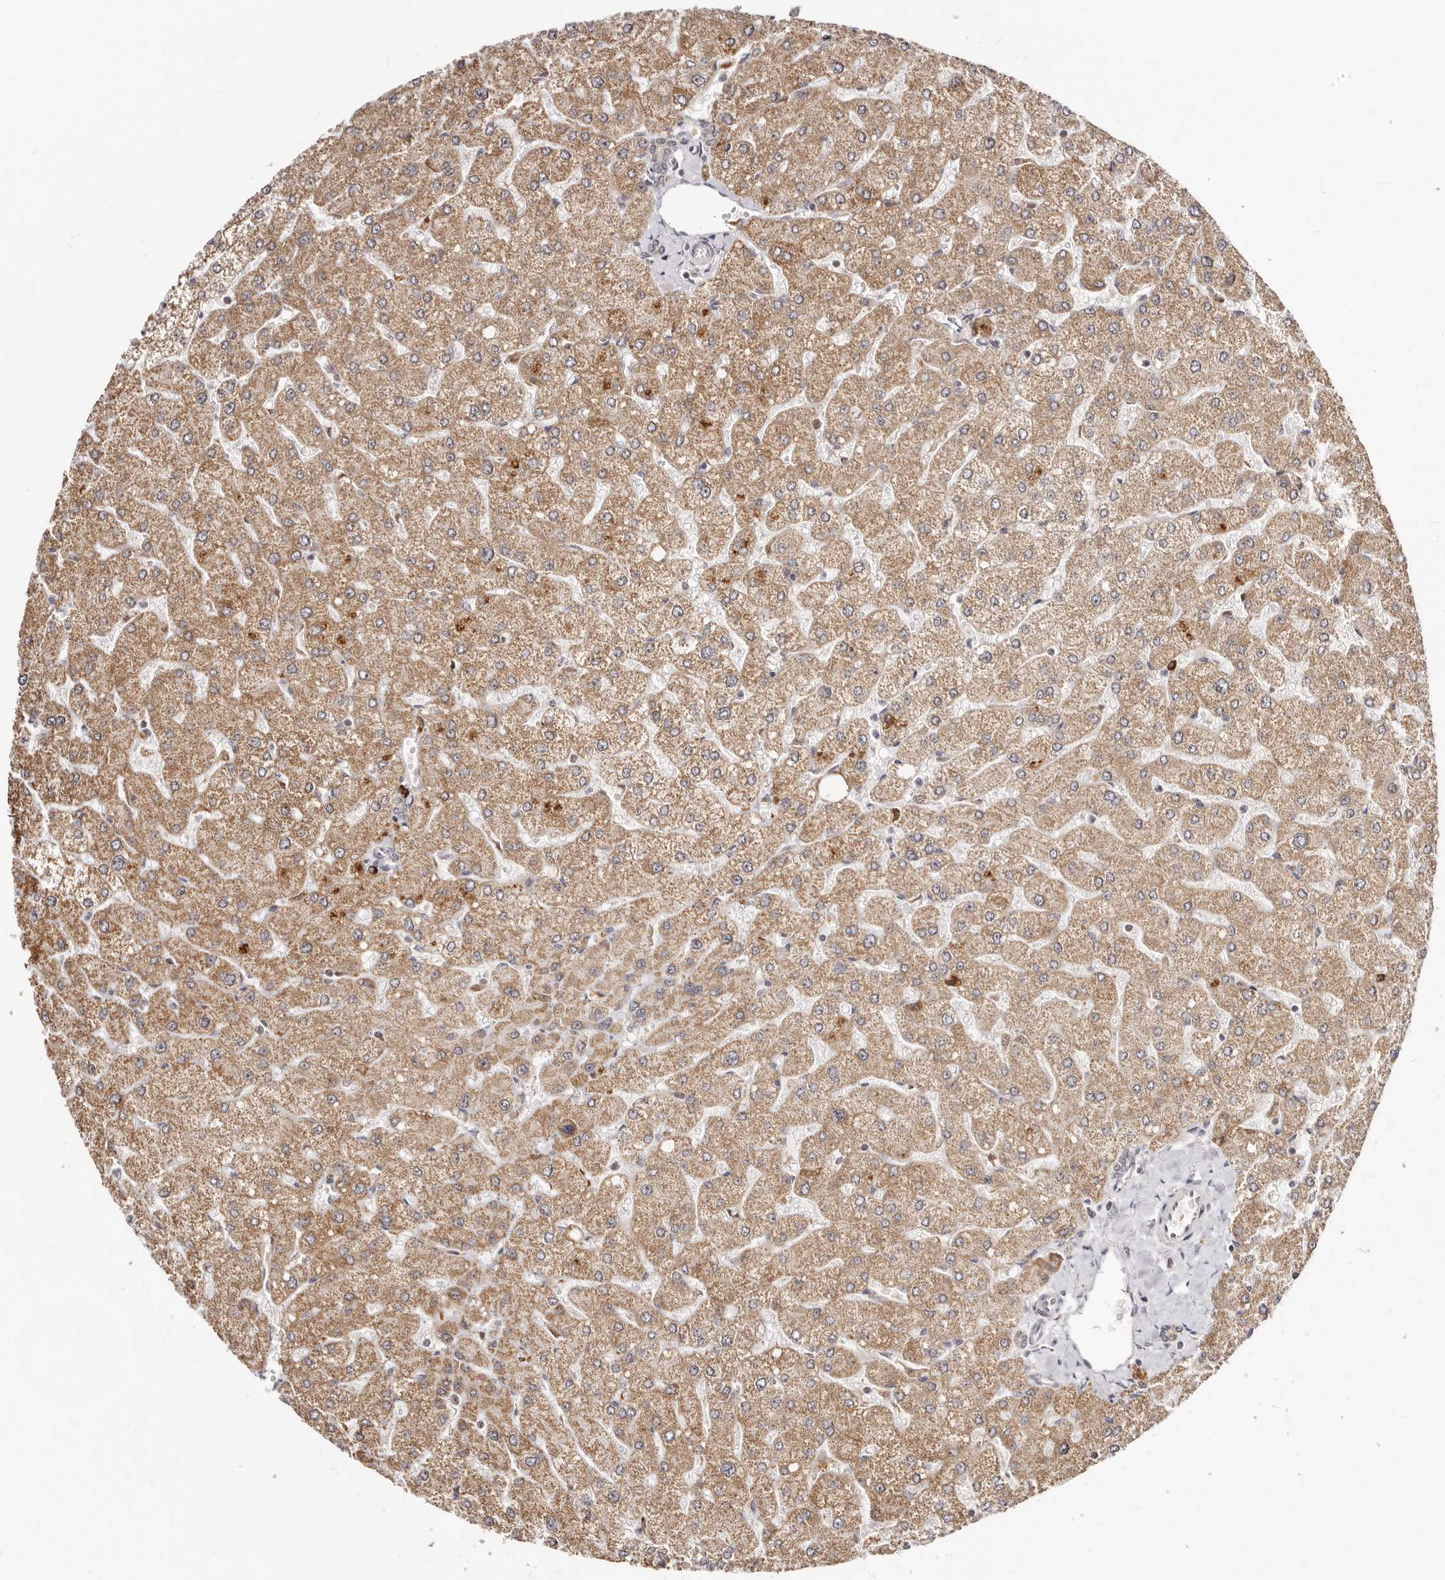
{"staining": {"intensity": "negative", "quantity": "none", "location": "none"}, "tissue": "liver", "cell_type": "Cholangiocytes", "image_type": "normal", "snomed": [{"axis": "morphology", "description": "Normal tissue, NOS"}, {"axis": "topography", "description": "Liver"}], "caption": "Immunohistochemistry micrograph of benign human liver stained for a protein (brown), which exhibits no positivity in cholangiocytes. (Immunohistochemistry (ihc), brightfield microscopy, high magnification).", "gene": "SEC14L1", "patient": {"sex": "male", "age": 55}}